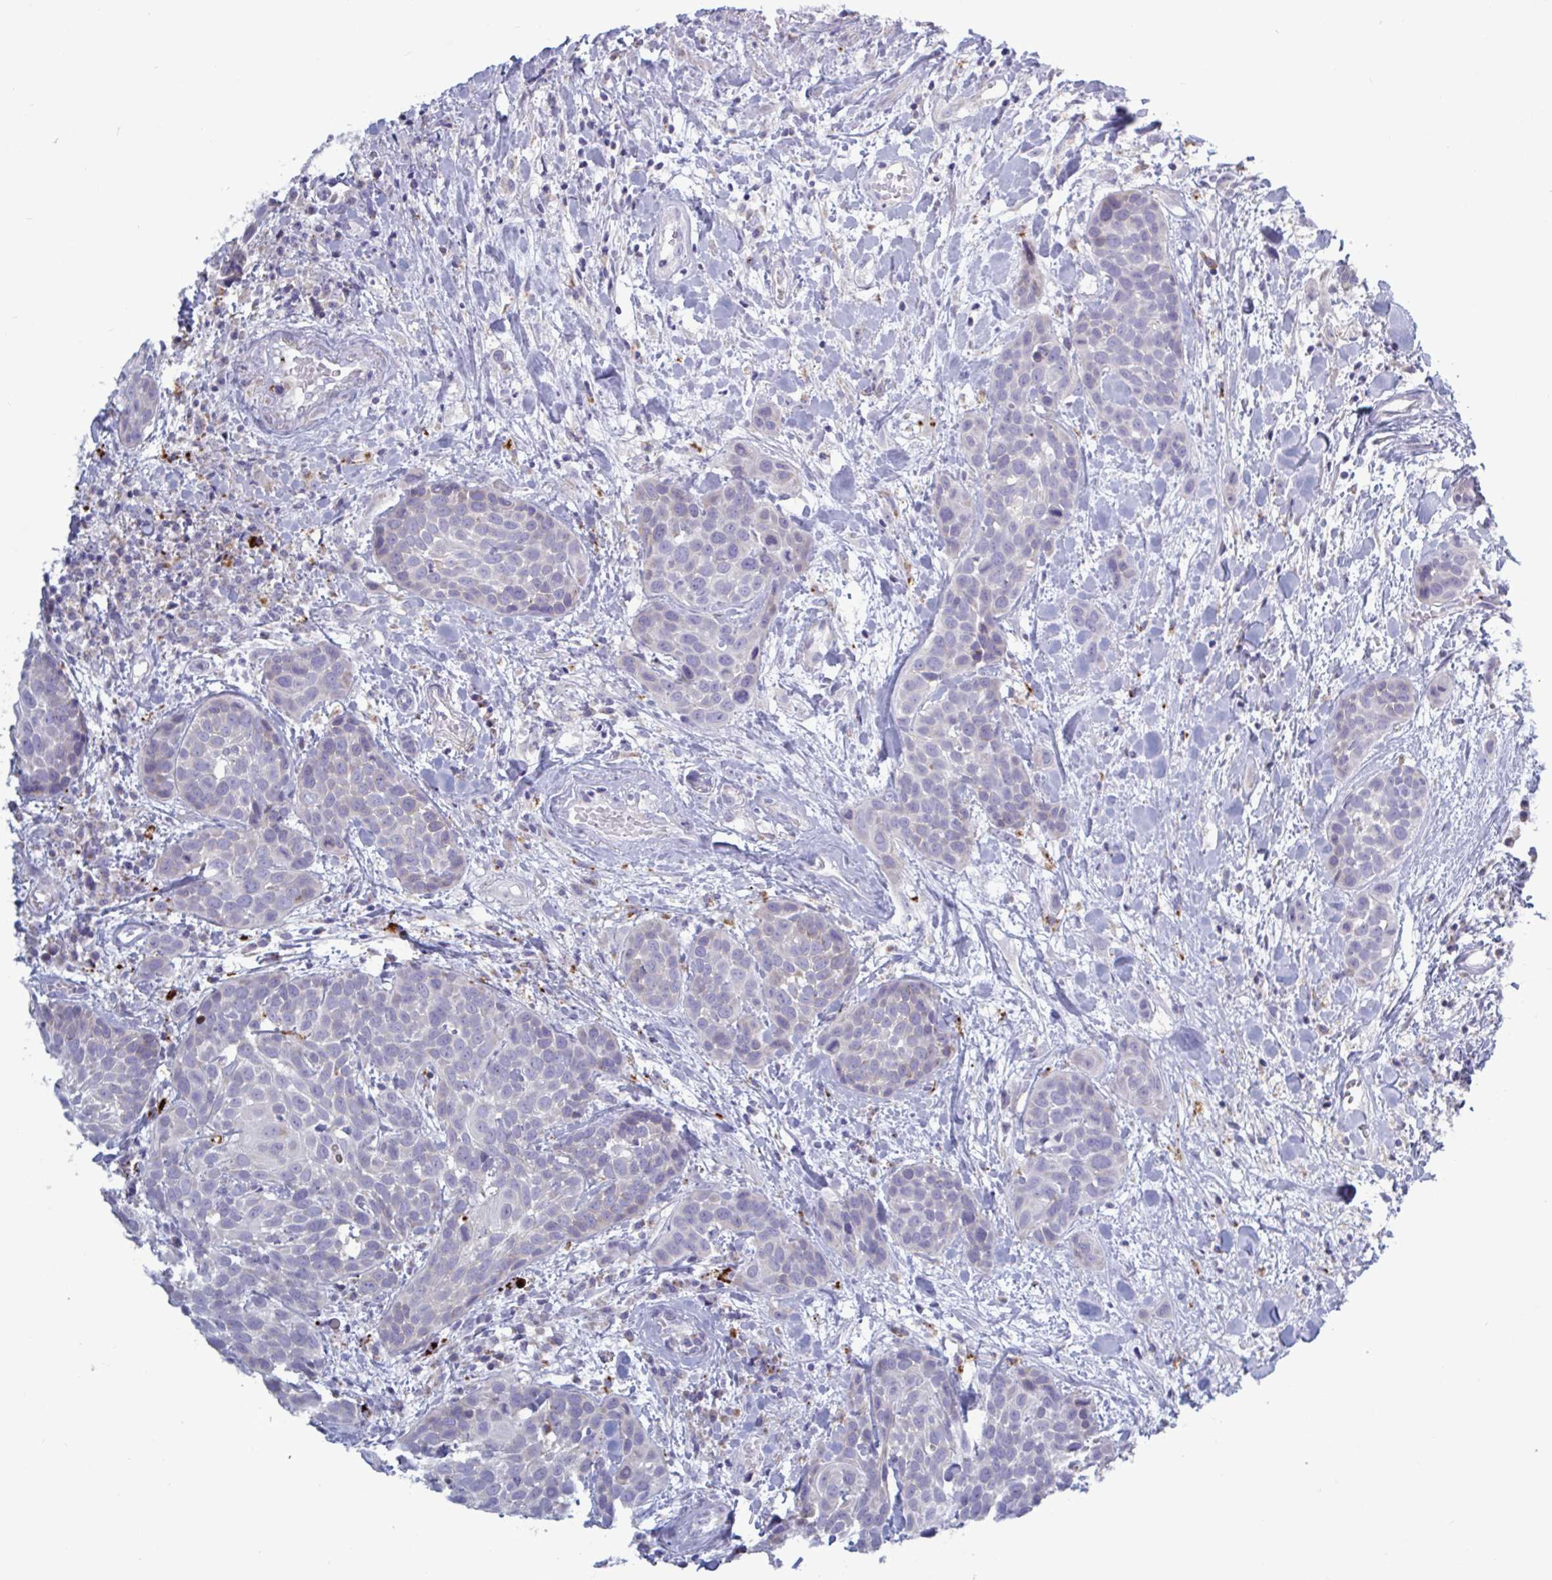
{"staining": {"intensity": "negative", "quantity": "none", "location": "none"}, "tissue": "head and neck cancer", "cell_type": "Tumor cells", "image_type": "cancer", "snomed": [{"axis": "morphology", "description": "Squamous cell carcinoma, NOS"}, {"axis": "topography", "description": "Head-Neck"}], "caption": "There is no significant staining in tumor cells of head and neck cancer. (DAB (3,3'-diaminobenzidine) immunohistochemistry with hematoxylin counter stain).", "gene": "ATG9A", "patient": {"sex": "female", "age": 50}}